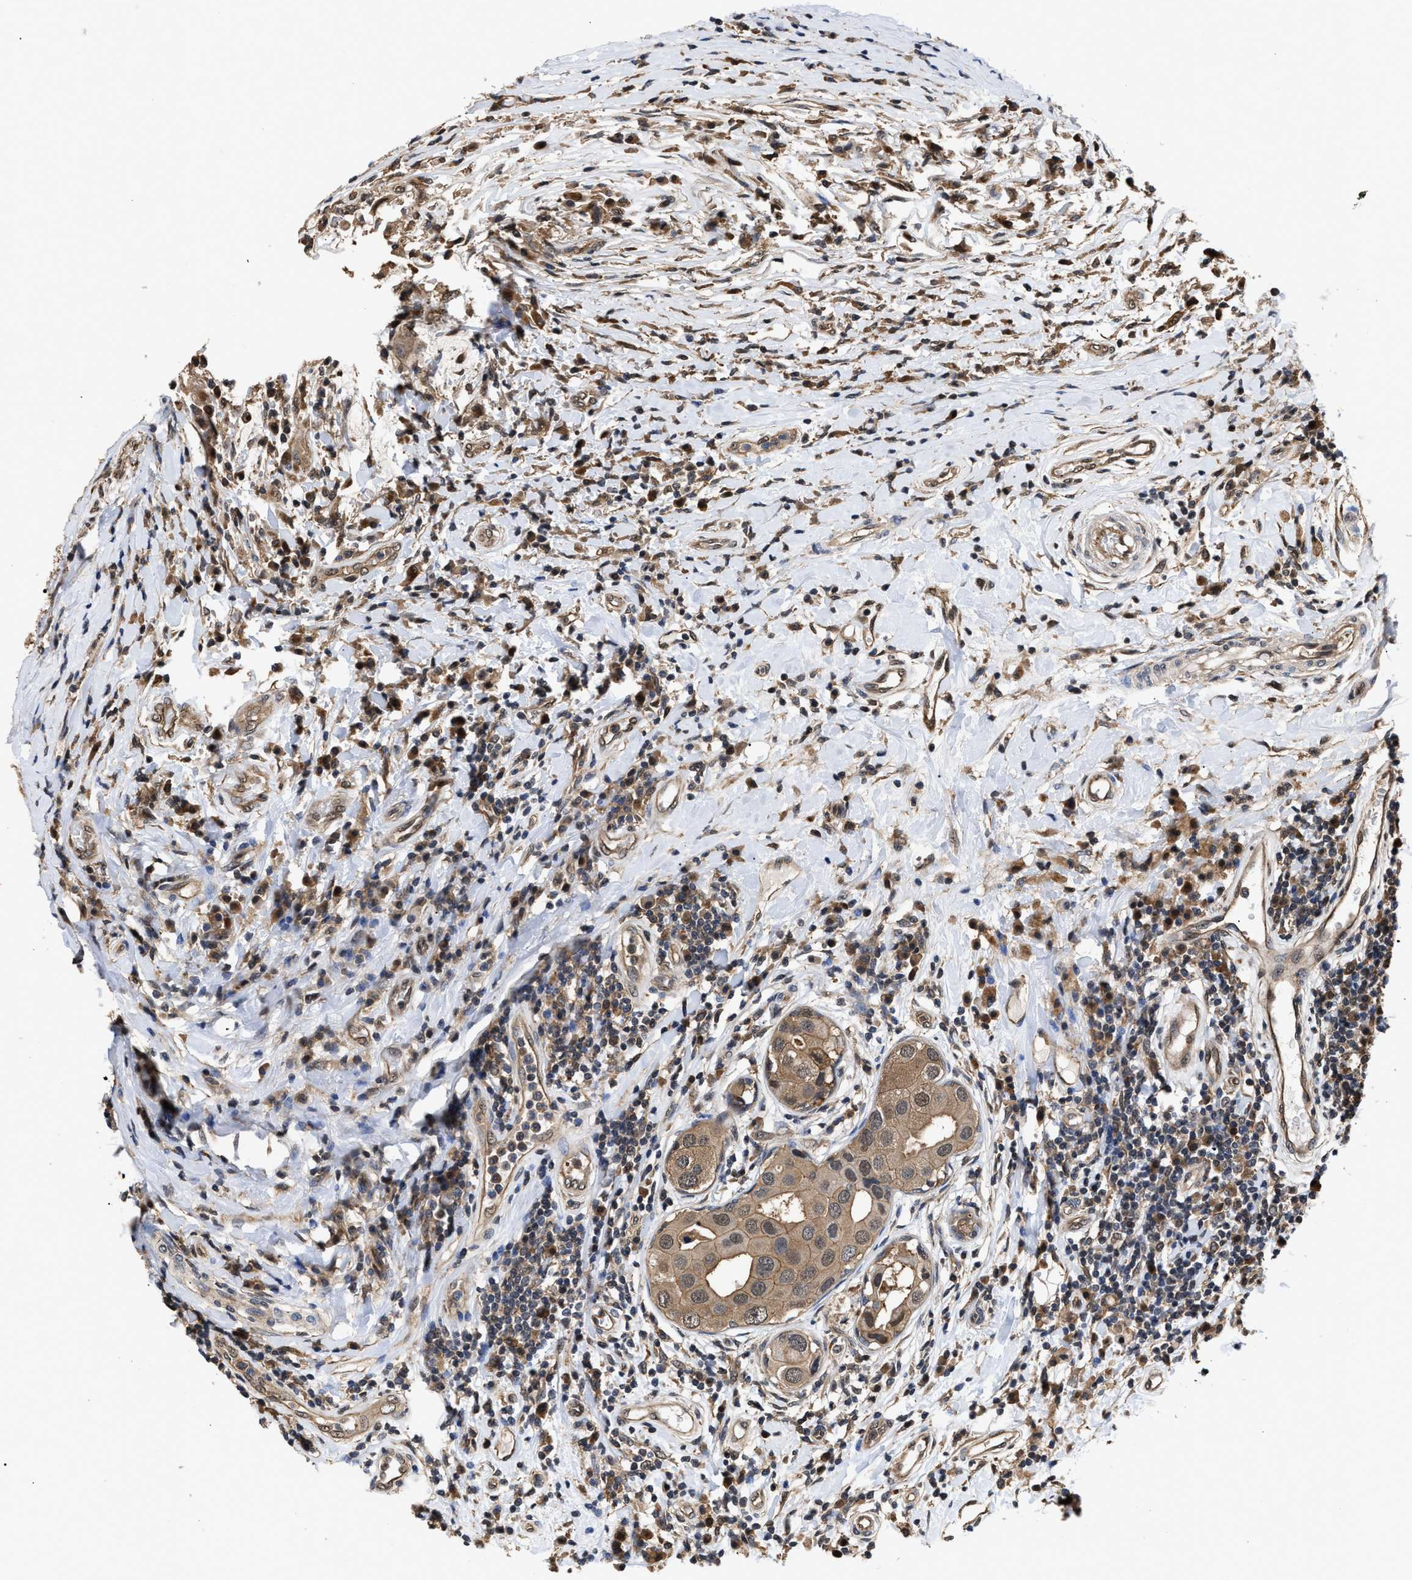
{"staining": {"intensity": "weak", "quantity": "25%-75%", "location": "cytoplasmic/membranous,nuclear"}, "tissue": "breast cancer", "cell_type": "Tumor cells", "image_type": "cancer", "snomed": [{"axis": "morphology", "description": "Duct carcinoma"}, {"axis": "topography", "description": "Breast"}], "caption": "The immunohistochemical stain shows weak cytoplasmic/membranous and nuclear staining in tumor cells of breast intraductal carcinoma tissue.", "gene": "SCAI", "patient": {"sex": "female", "age": 27}}